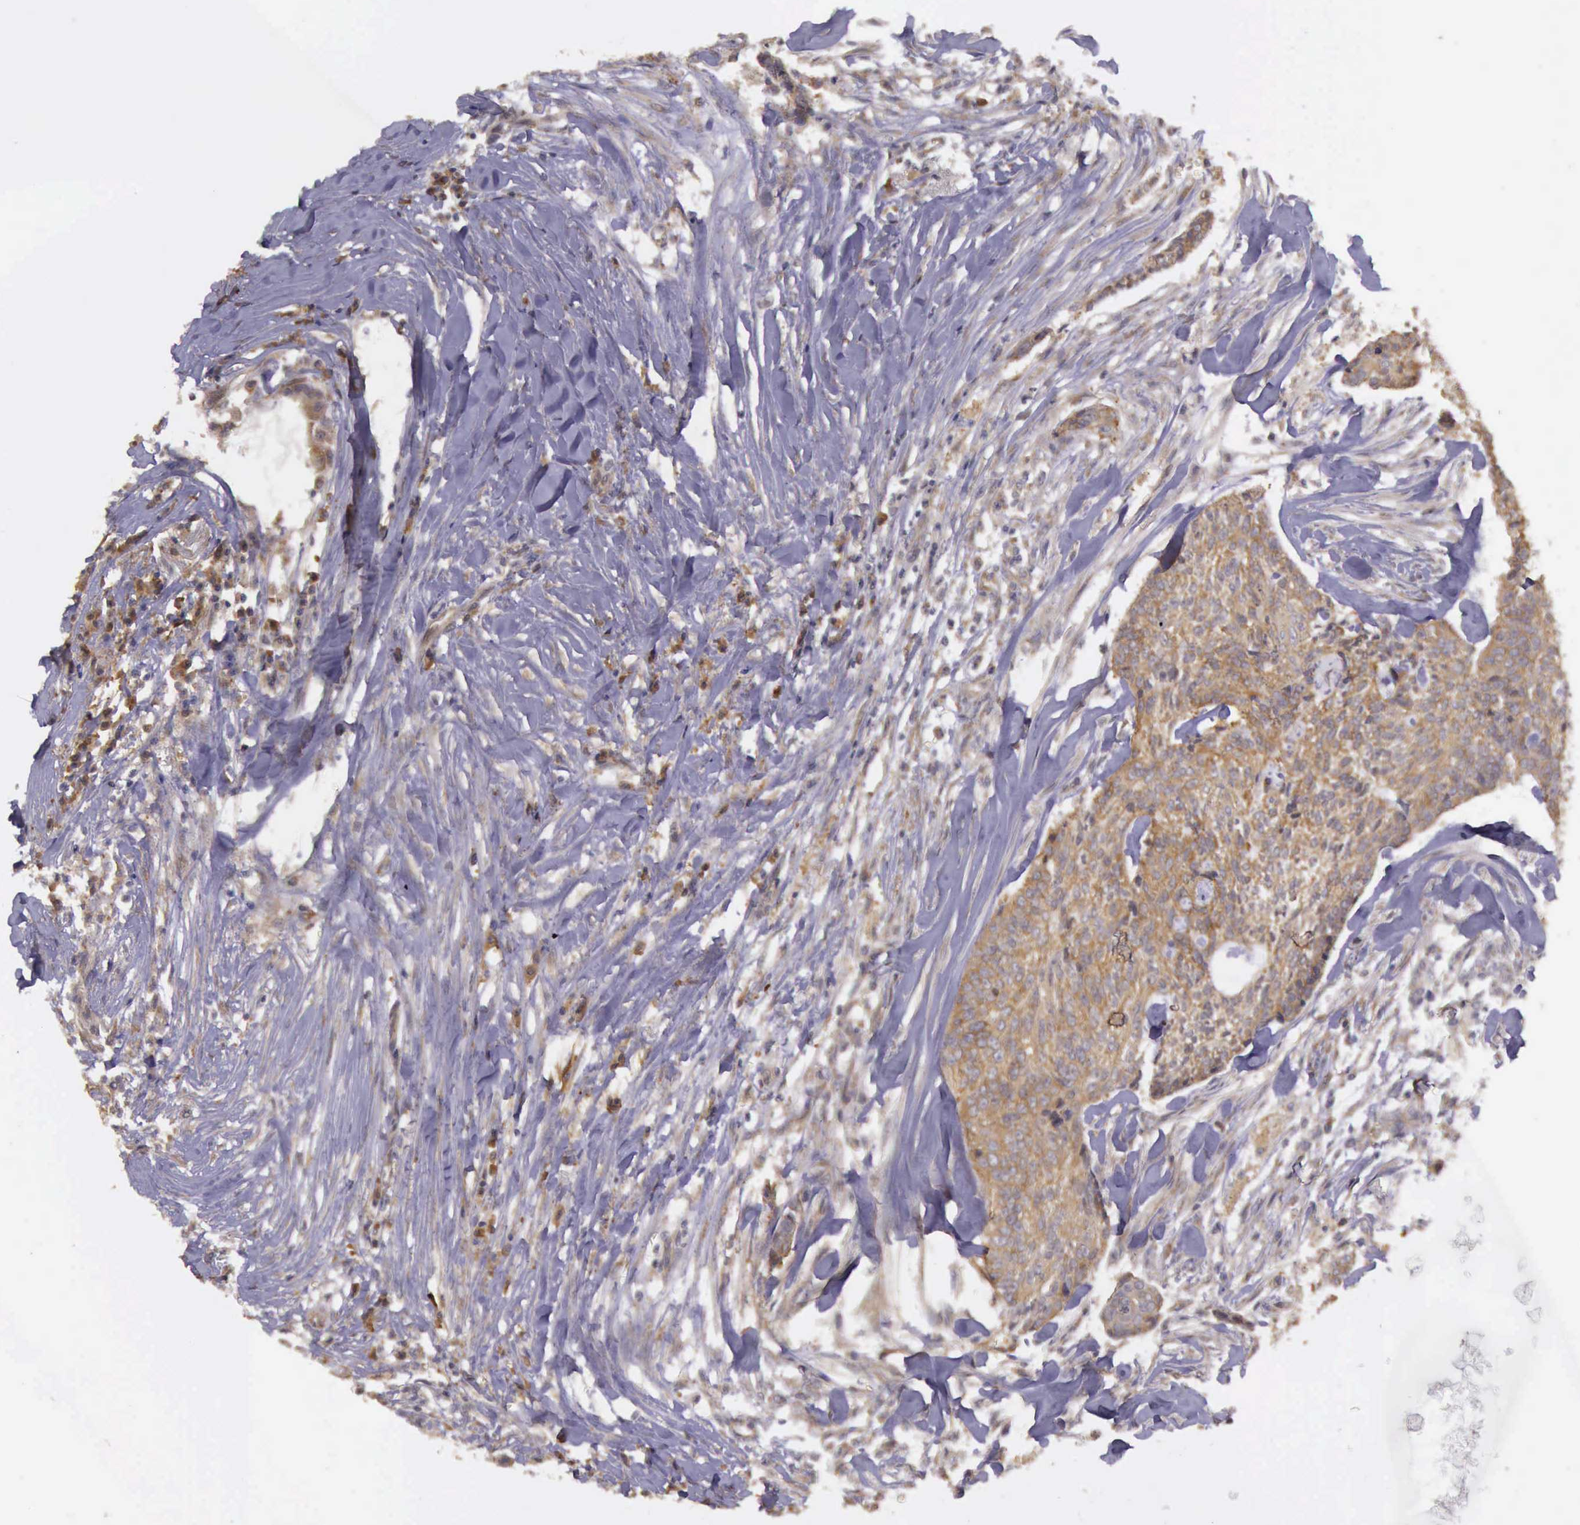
{"staining": {"intensity": "moderate", "quantity": ">75%", "location": "cytoplasmic/membranous"}, "tissue": "head and neck cancer", "cell_type": "Tumor cells", "image_type": "cancer", "snomed": [{"axis": "morphology", "description": "Squamous cell carcinoma, NOS"}, {"axis": "topography", "description": "Salivary gland"}, {"axis": "topography", "description": "Head-Neck"}], "caption": "A photomicrograph showing moderate cytoplasmic/membranous staining in about >75% of tumor cells in squamous cell carcinoma (head and neck), as visualized by brown immunohistochemical staining.", "gene": "EIF5", "patient": {"sex": "male", "age": 70}}